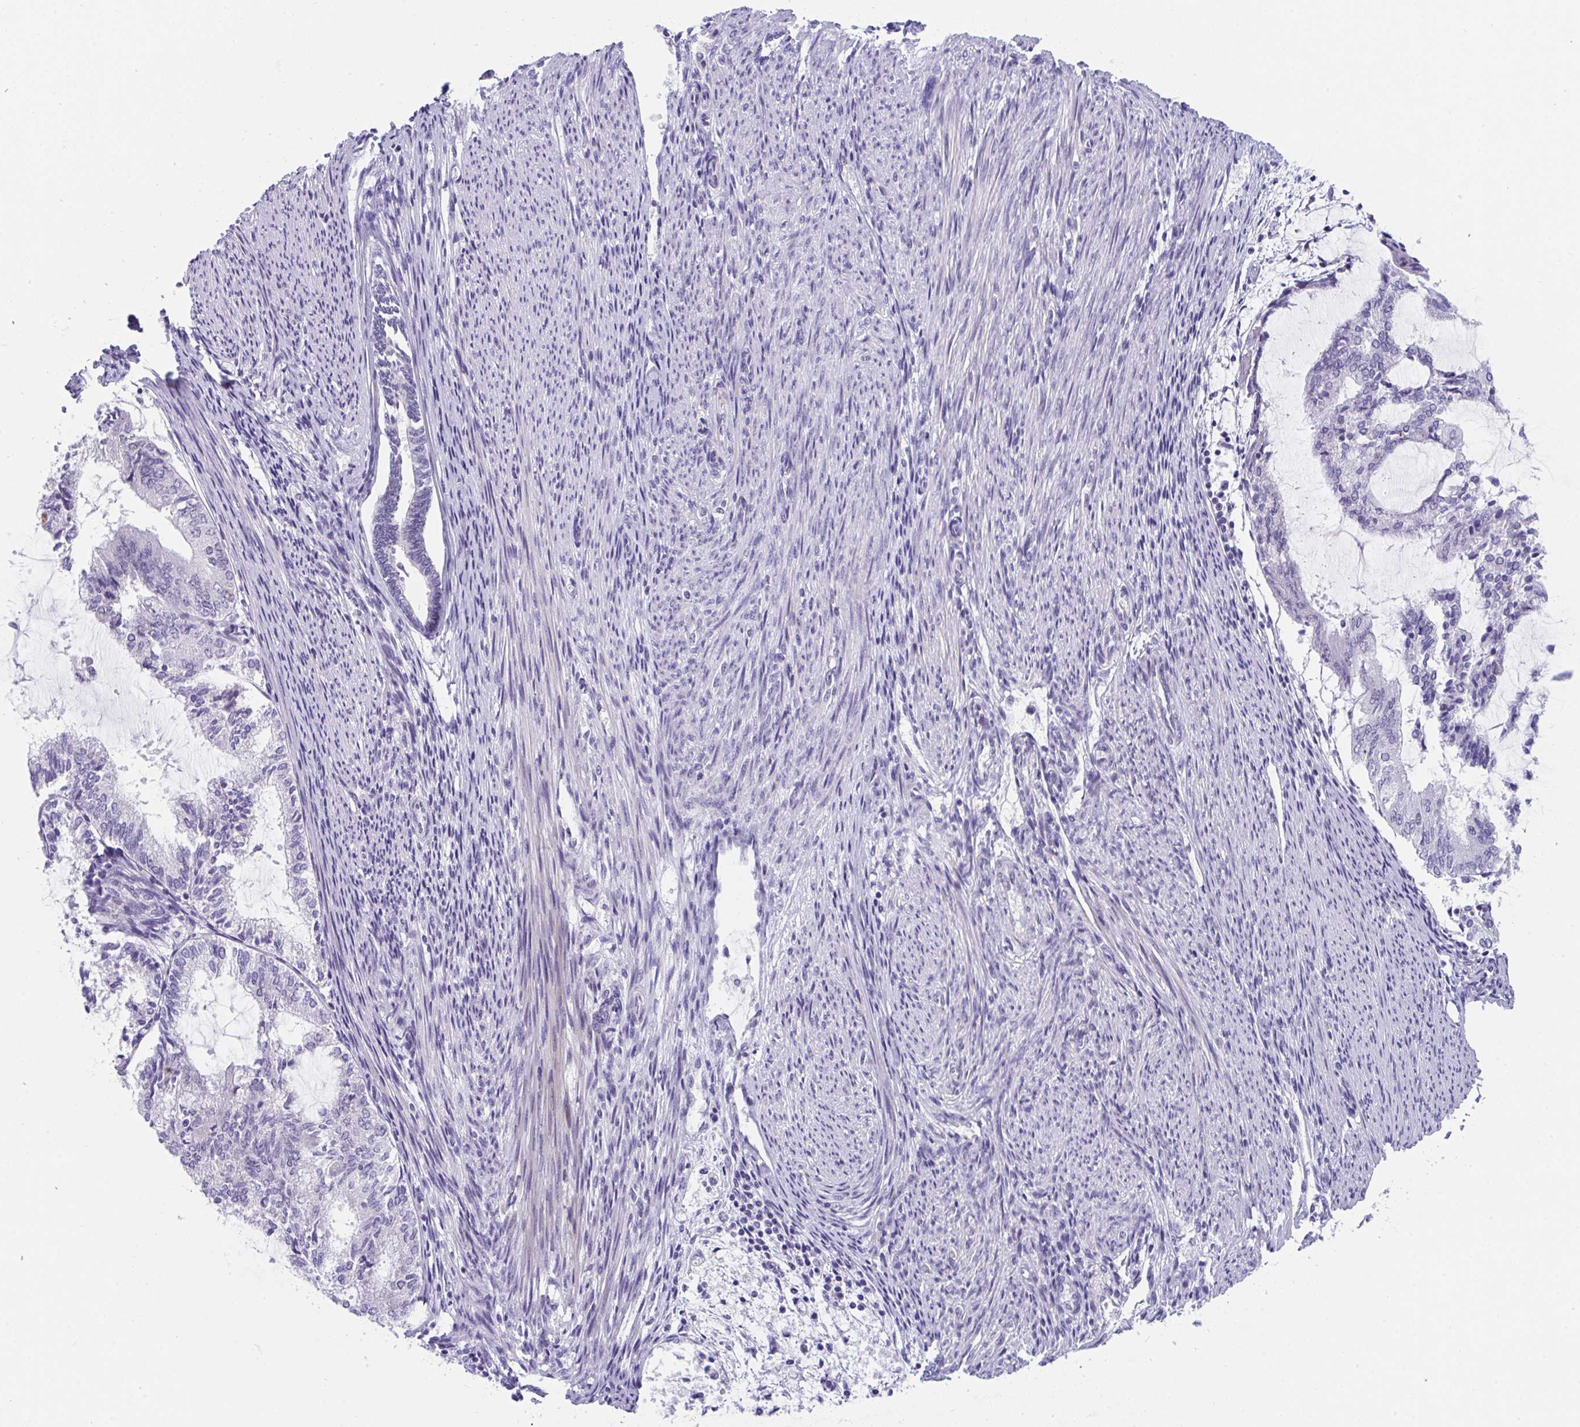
{"staining": {"intensity": "negative", "quantity": "none", "location": "none"}, "tissue": "endometrial cancer", "cell_type": "Tumor cells", "image_type": "cancer", "snomed": [{"axis": "morphology", "description": "Adenocarcinoma, NOS"}, {"axis": "topography", "description": "Endometrium"}], "caption": "Immunohistochemistry micrograph of adenocarcinoma (endometrial) stained for a protein (brown), which exhibits no staining in tumor cells.", "gene": "CDK13", "patient": {"sex": "female", "age": 81}}